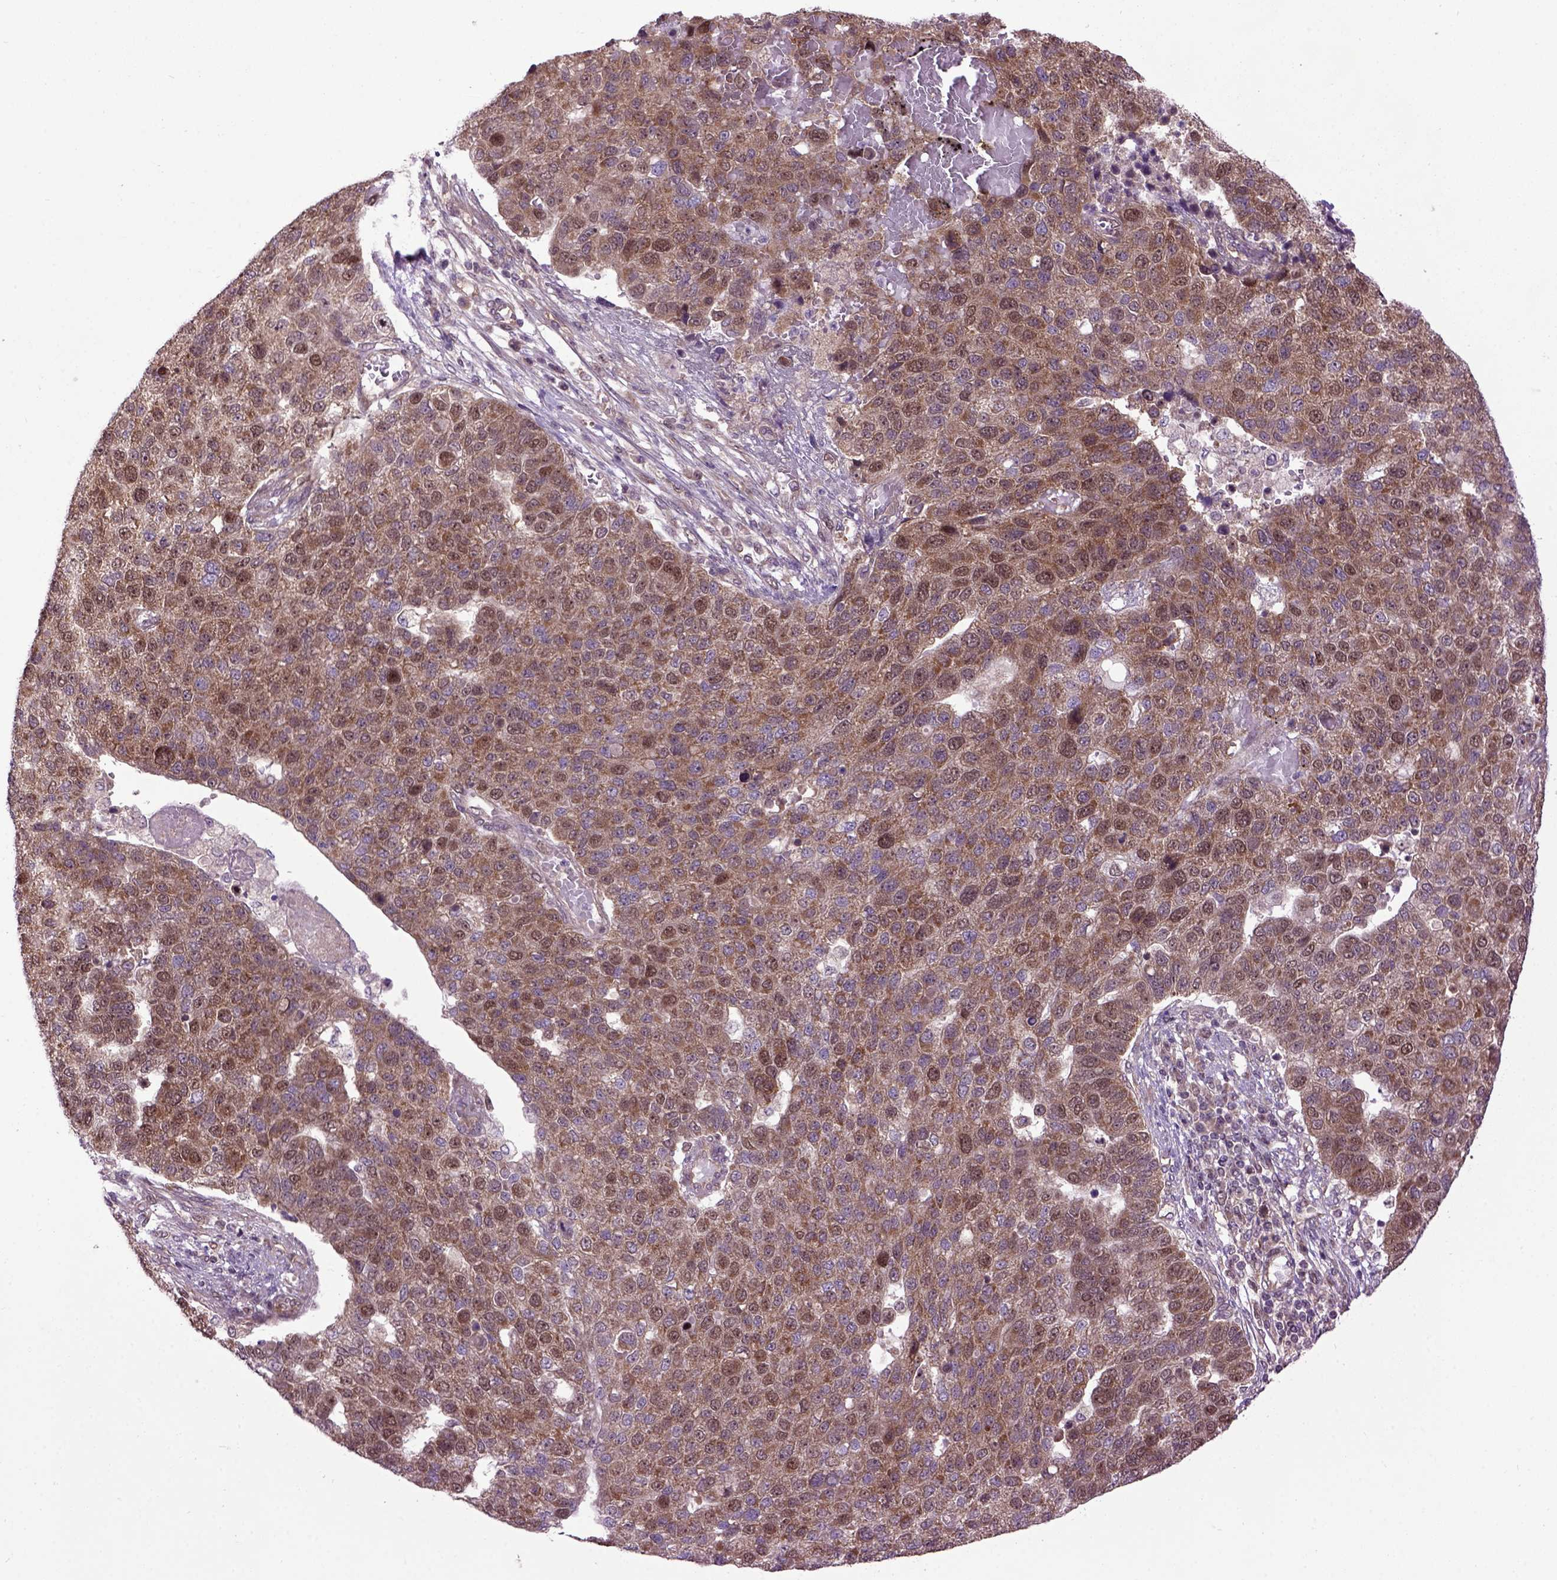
{"staining": {"intensity": "moderate", "quantity": ">75%", "location": "cytoplasmic/membranous,nuclear"}, "tissue": "pancreatic cancer", "cell_type": "Tumor cells", "image_type": "cancer", "snomed": [{"axis": "morphology", "description": "Adenocarcinoma, NOS"}, {"axis": "topography", "description": "Pancreas"}], "caption": "A high-resolution micrograph shows IHC staining of adenocarcinoma (pancreatic), which displays moderate cytoplasmic/membranous and nuclear positivity in approximately >75% of tumor cells.", "gene": "WDR48", "patient": {"sex": "female", "age": 61}}